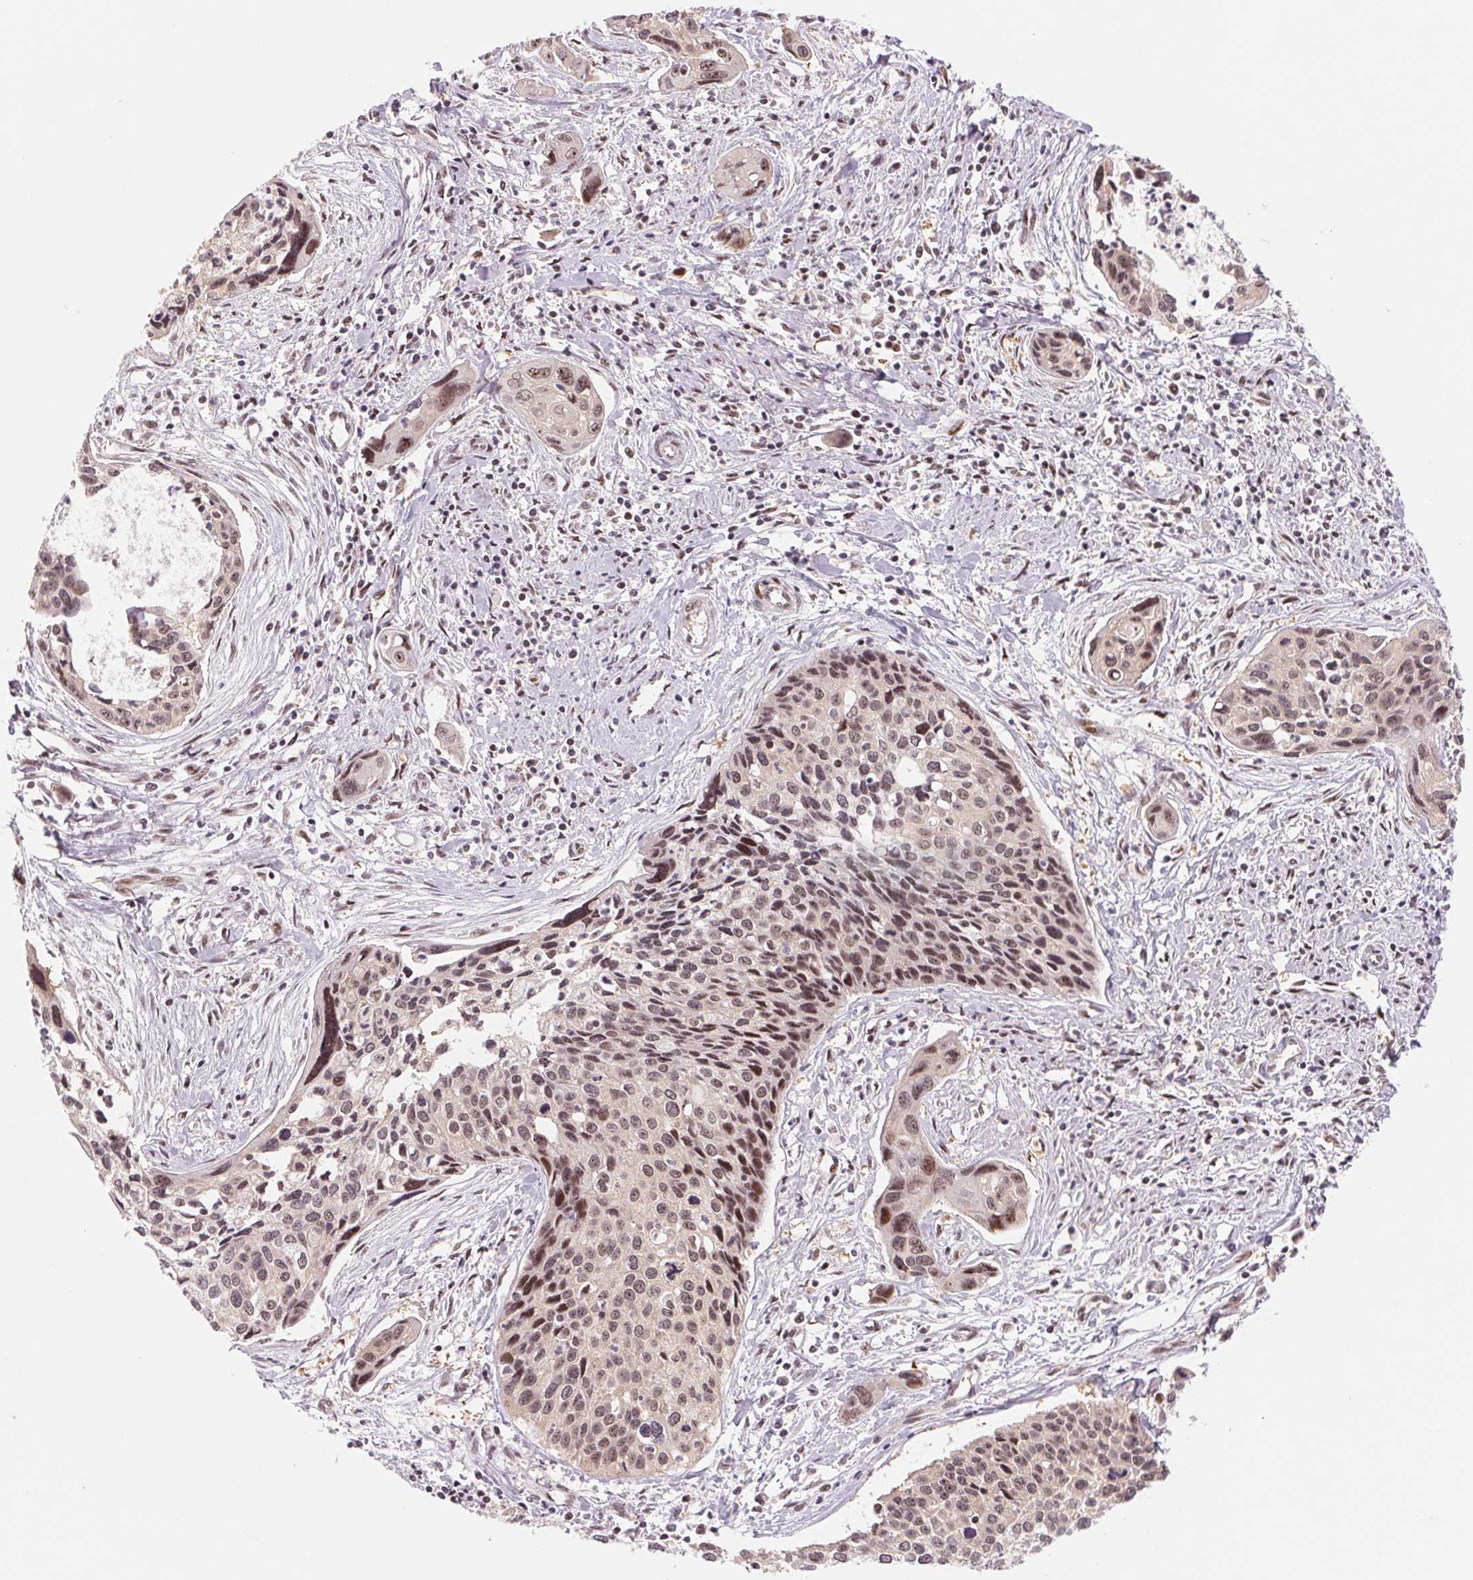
{"staining": {"intensity": "moderate", "quantity": "25%-75%", "location": "nuclear"}, "tissue": "cervical cancer", "cell_type": "Tumor cells", "image_type": "cancer", "snomed": [{"axis": "morphology", "description": "Squamous cell carcinoma, NOS"}, {"axis": "topography", "description": "Cervix"}], "caption": "Protein staining by IHC exhibits moderate nuclear positivity in approximately 25%-75% of tumor cells in cervical cancer. The protein is shown in brown color, while the nuclei are stained blue.", "gene": "DNAJB6", "patient": {"sex": "female", "age": 31}}